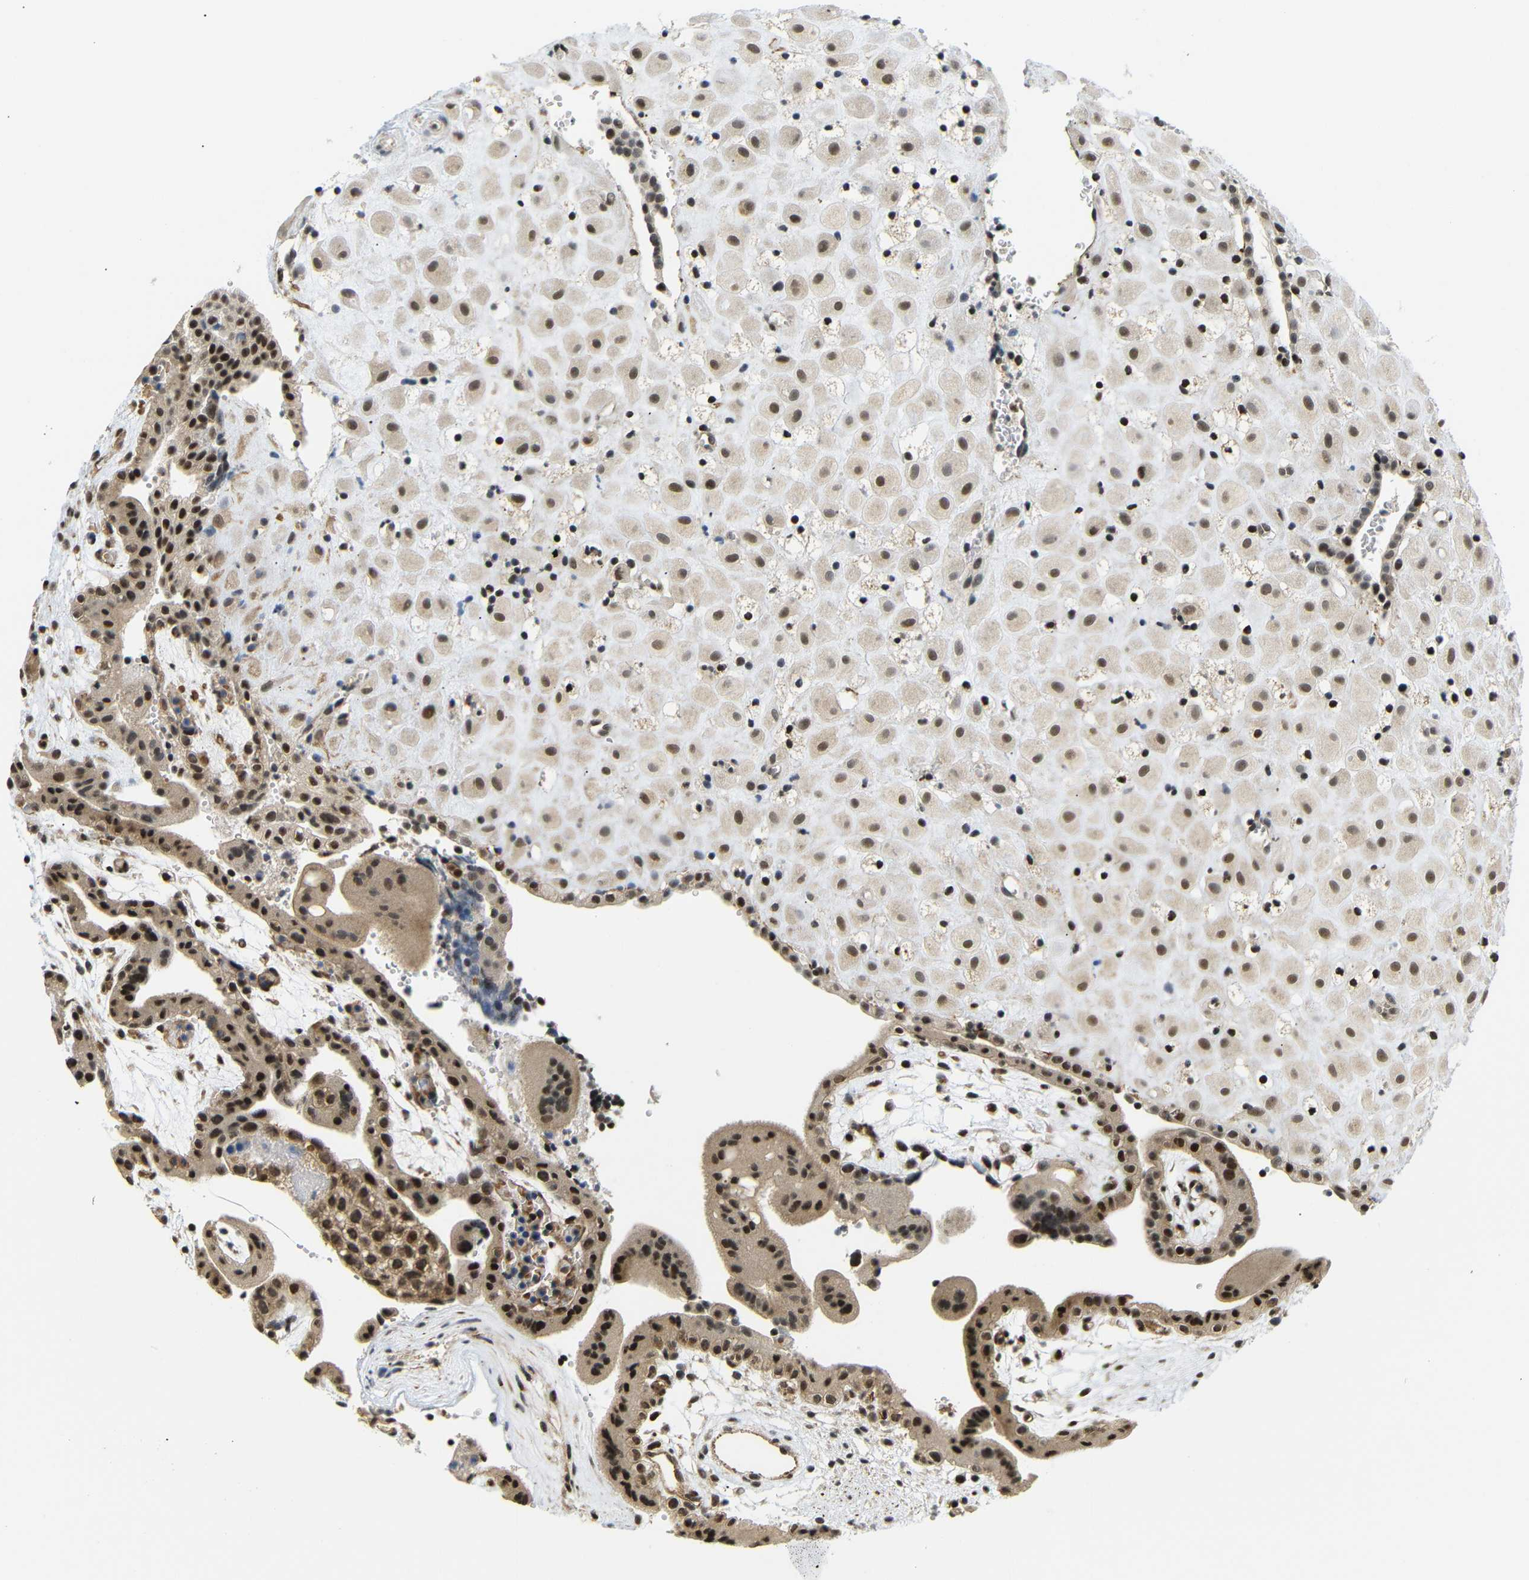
{"staining": {"intensity": "moderate", "quantity": ">75%", "location": "cytoplasmic/membranous,nuclear"}, "tissue": "placenta", "cell_type": "Decidual cells", "image_type": "normal", "snomed": [{"axis": "morphology", "description": "Normal tissue, NOS"}, {"axis": "topography", "description": "Placenta"}], "caption": "DAB immunohistochemical staining of normal human placenta displays moderate cytoplasmic/membranous,nuclear protein positivity in about >75% of decidual cells.", "gene": "GJA5", "patient": {"sex": "female", "age": 18}}